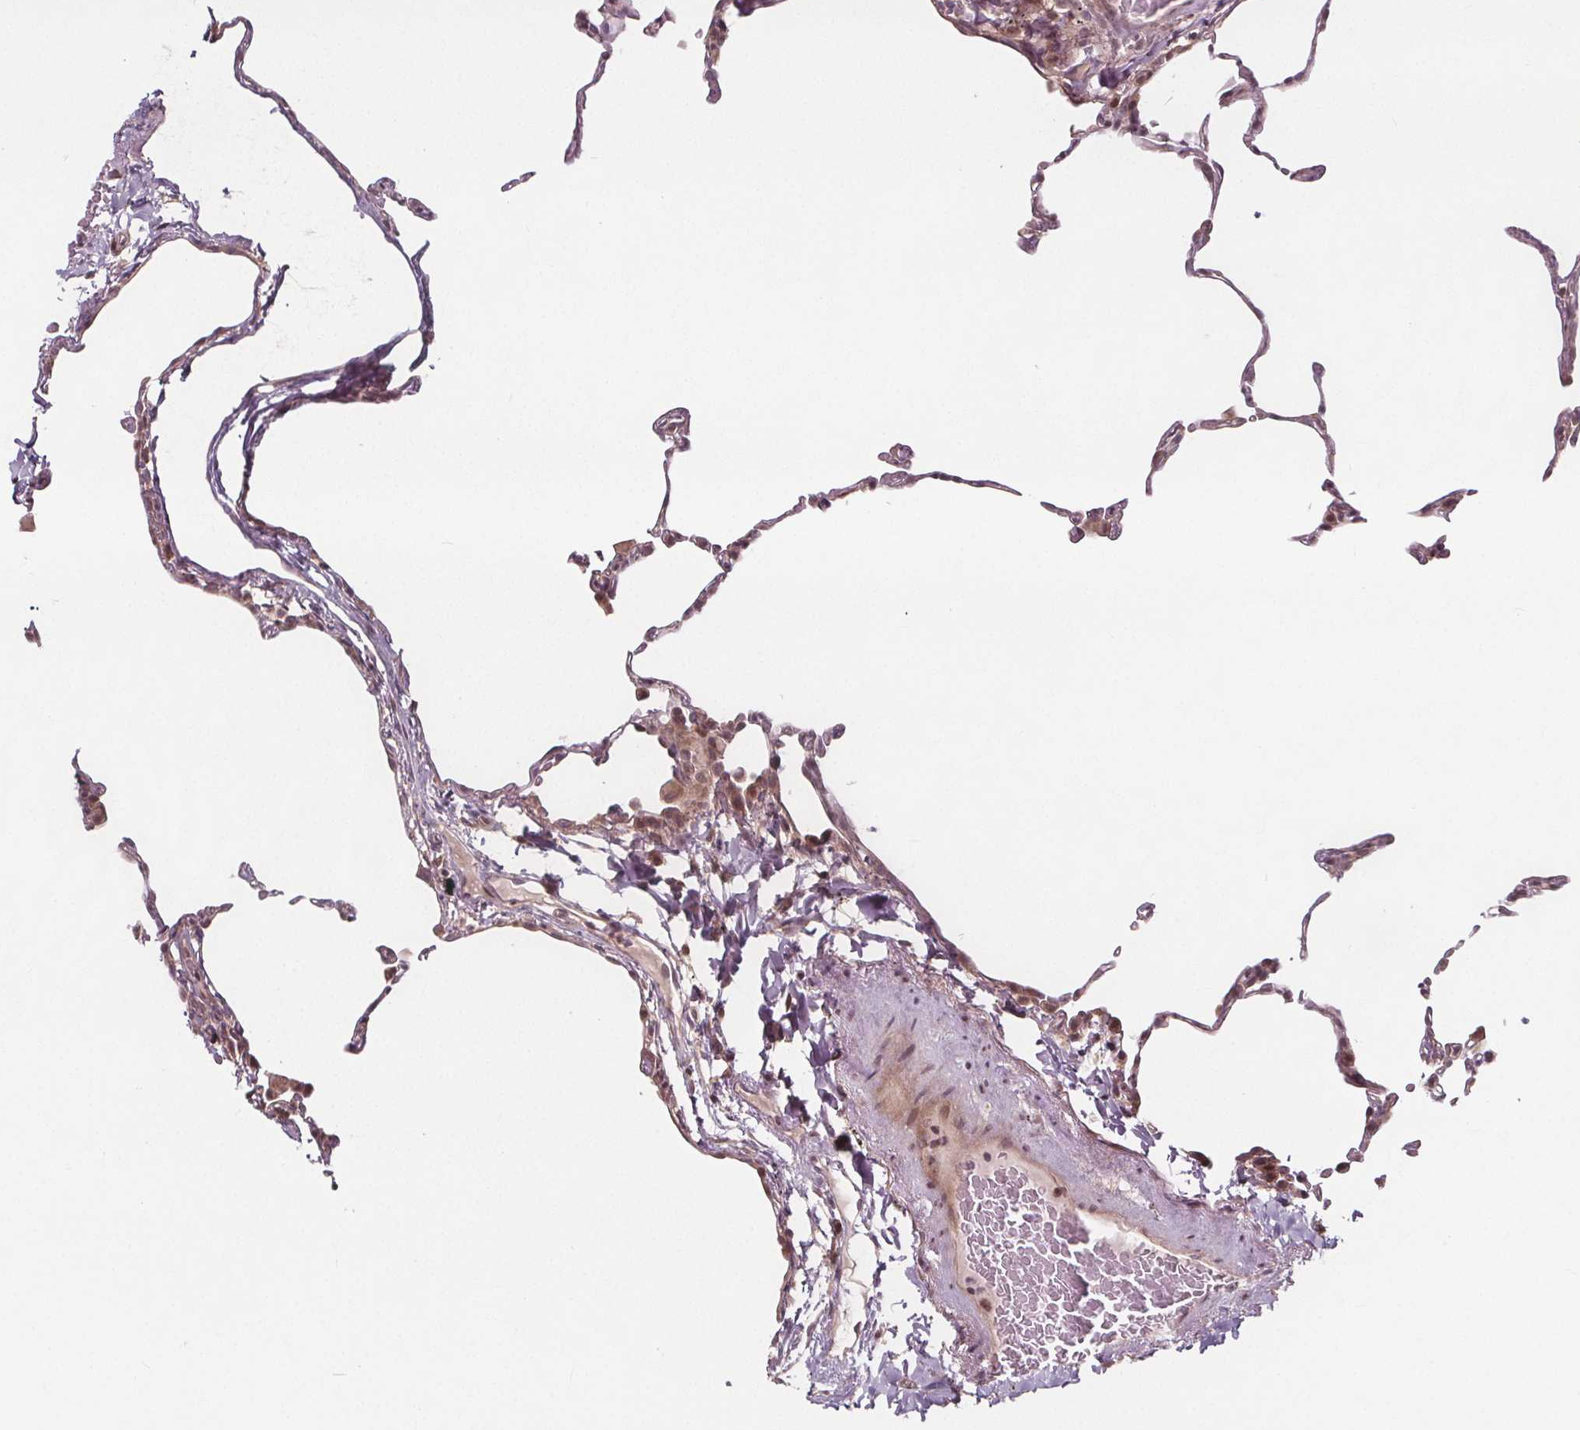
{"staining": {"intensity": "negative", "quantity": "none", "location": "none"}, "tissue": "lung", "cell_type": "Alveolar cells", "image_type": "normal", "snomed": [{"axis": "morphology", "description": "Normal tissue, NOS"}, {"axis": "topography", "description": "Lung"}], "caption": "Alveolar cells show no significant staining in benign lung. Nuclei are stained in blue.", "gene": "AKT1S1", "patient": {"sex": "female", "age": 57}}